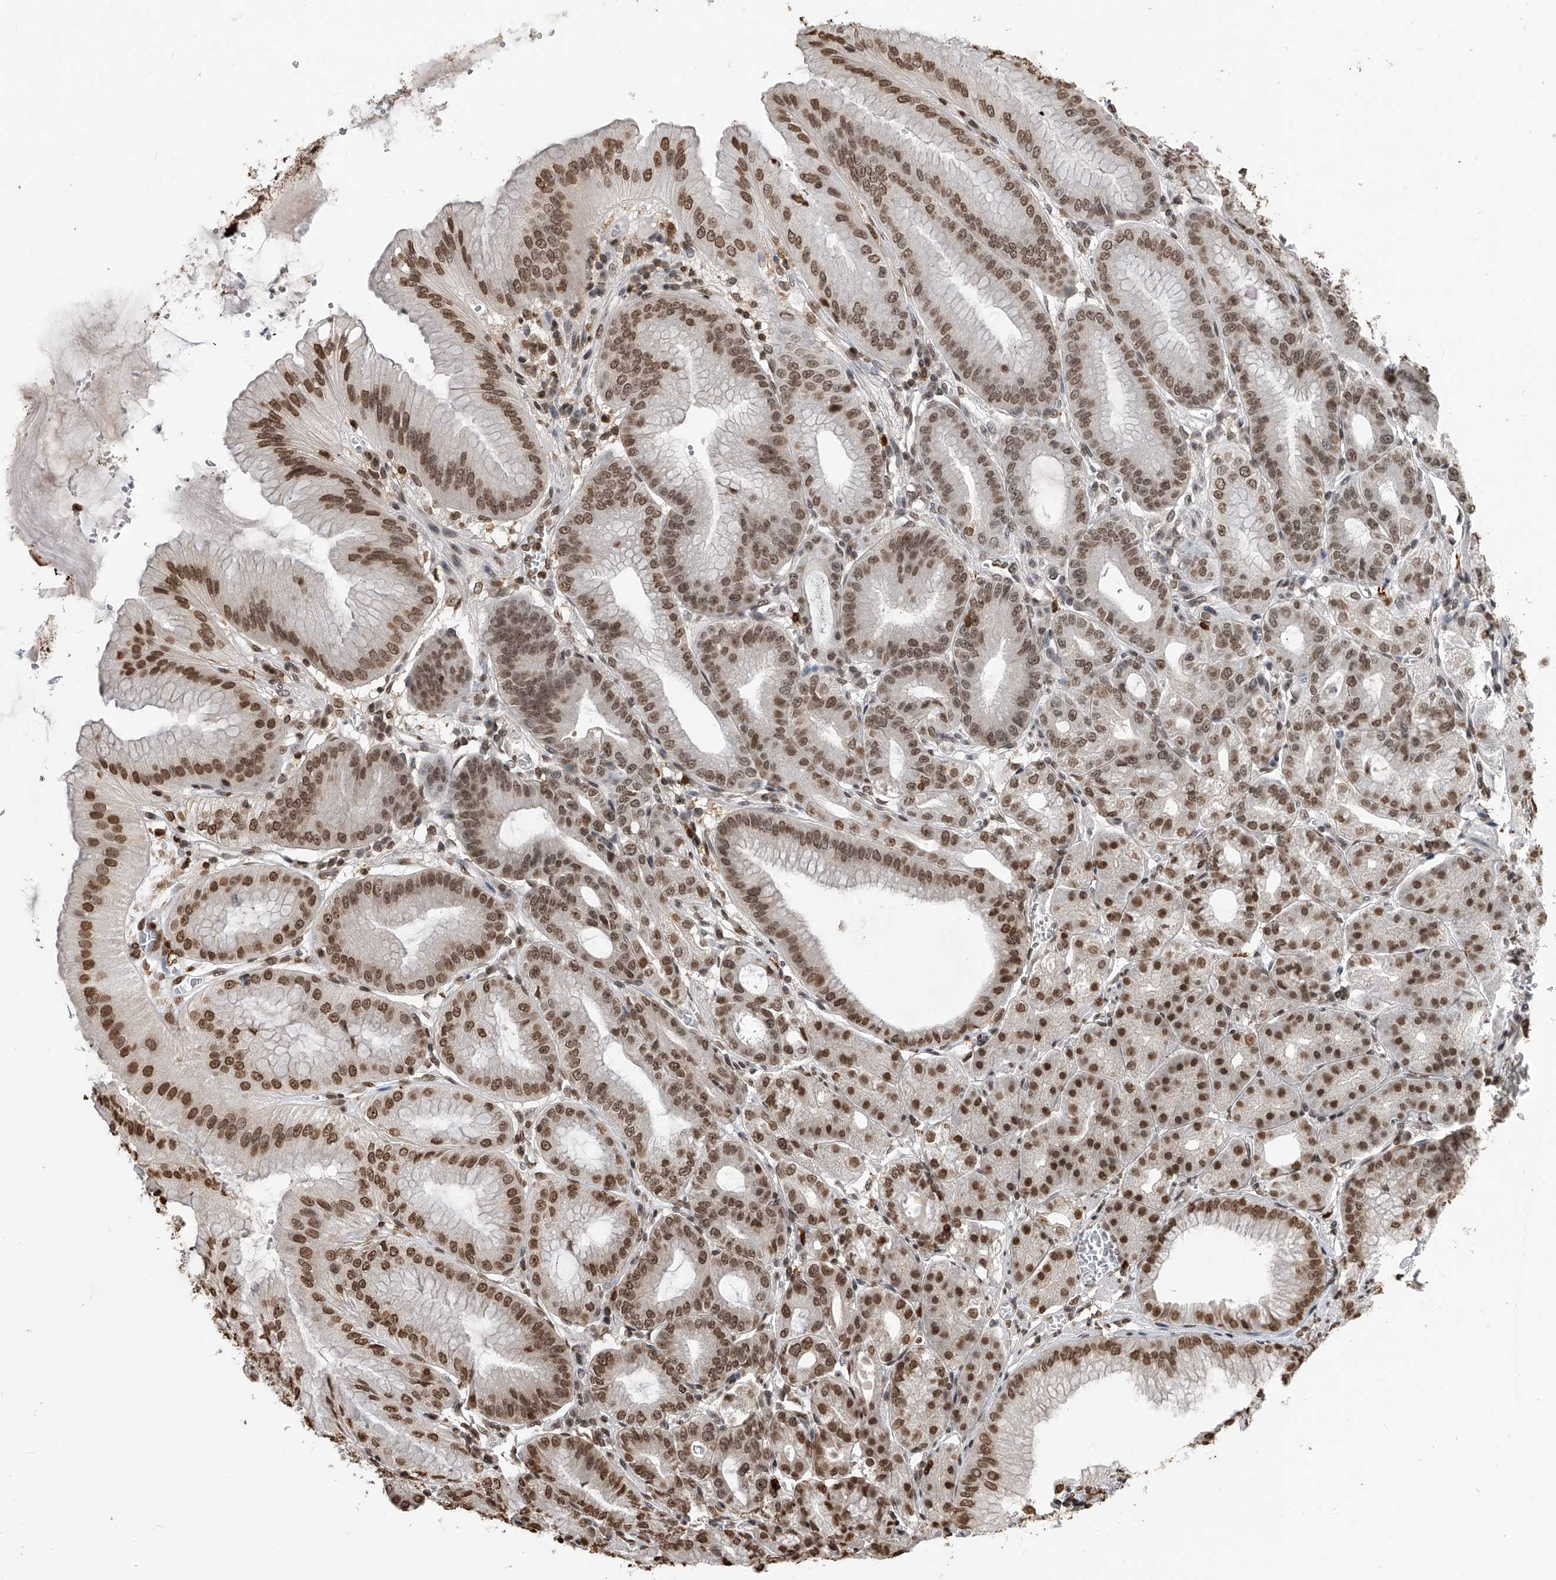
{"staining": {"intensity": "moderate", "quantity": ">75%", "location": "nuclear"}, "tissue": "stomach", "cell_type": "Glandular cells", "image_type": "normal", "snomed": [{"axis": "morphology", "description": "Normal tissue, NOS"}, {"axis": "topography", "description": "Stomach, lower"}], "caption": "Stomach stained for a protein (brown) exhibits moderate nuclear positive expression in about >75% of glandular cells.", "gene": "CFAP410", "patient": {"sex": "male", "age": 71}}